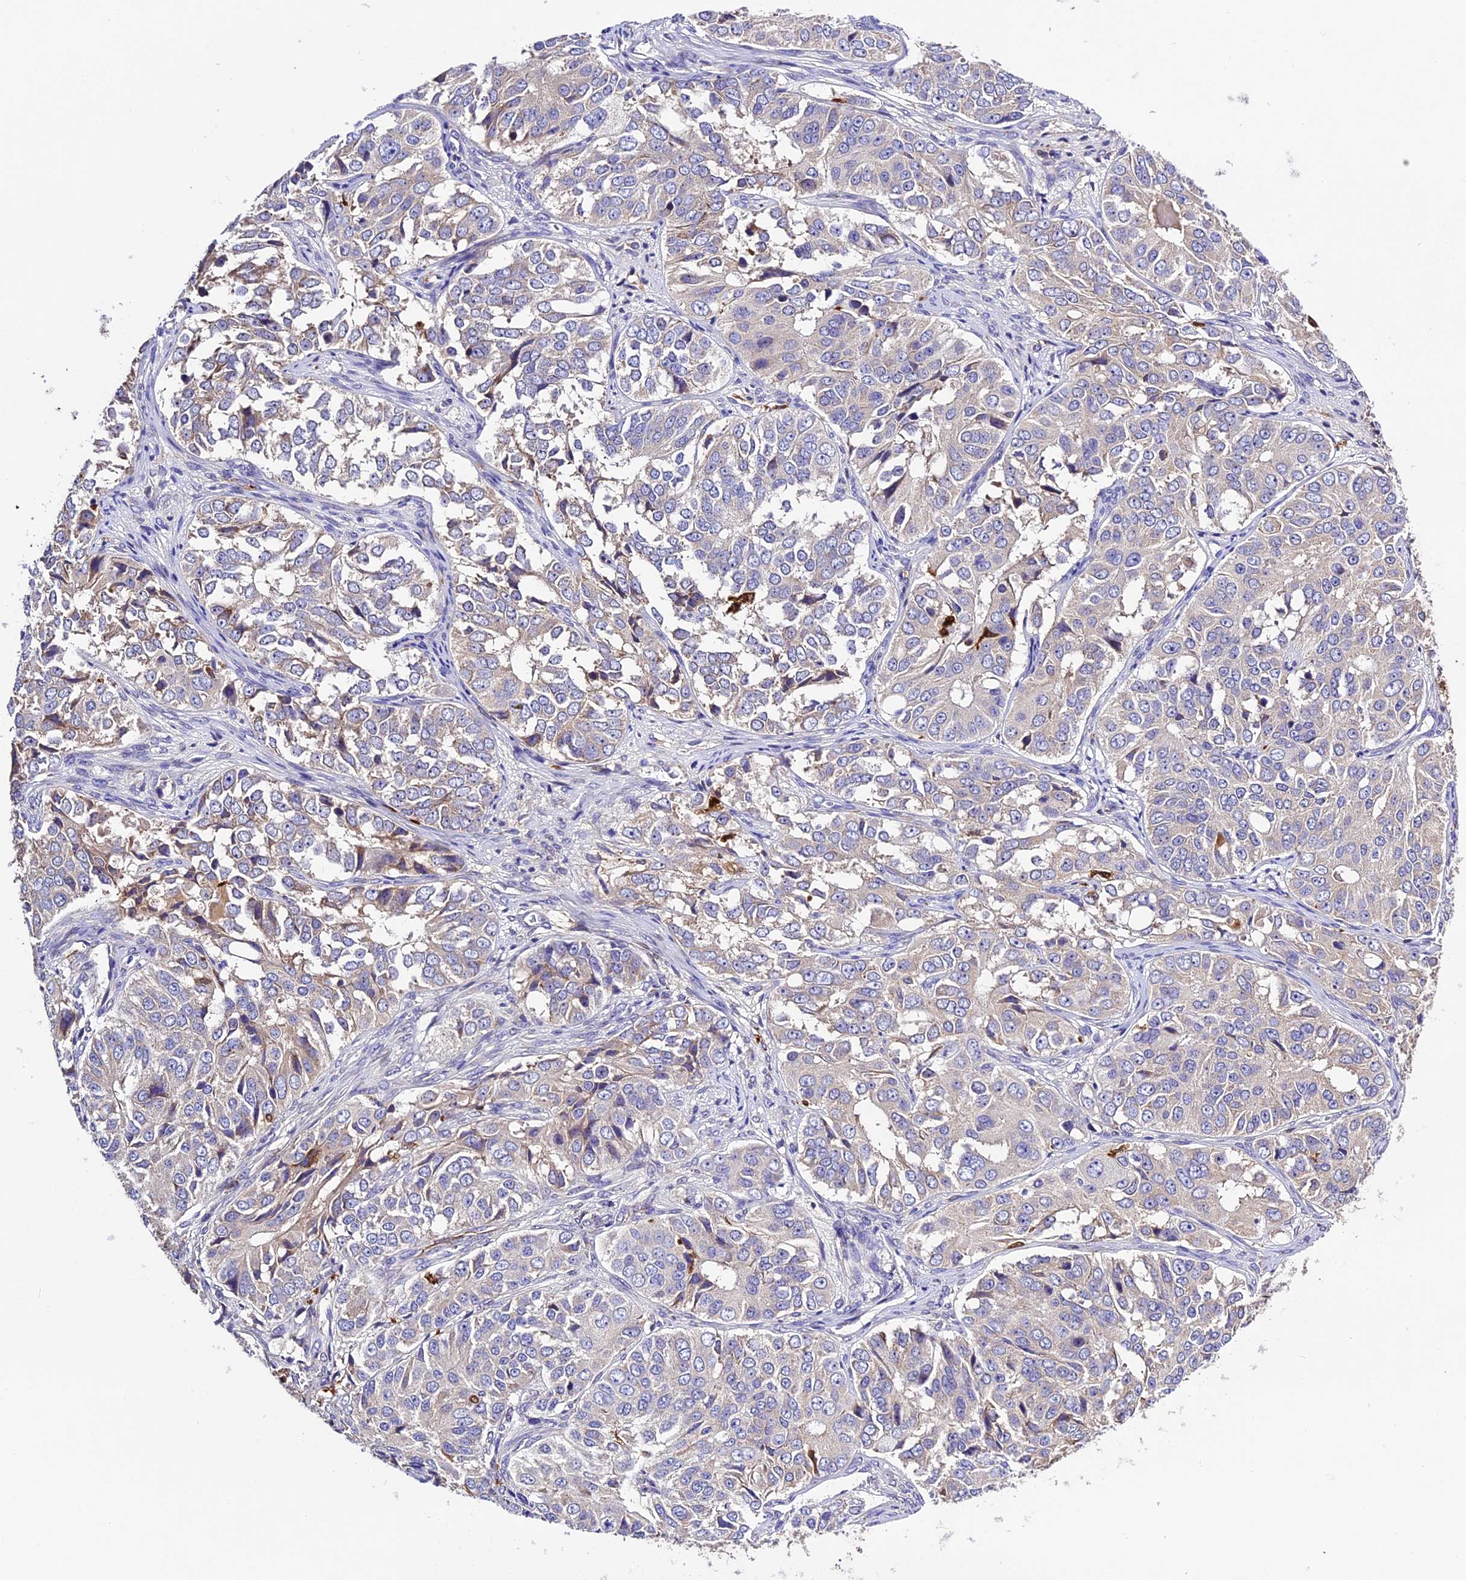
{"staining": {"intensity": "negative", "quantity": "none", "location": "none"}, "tissue": "ovarian cancer", "cell_type": "Tumor cells", "image_type": "cancer", "snomed": [{"axis": "morphology", "description": "Carcinoma, endometroid"}, {"axis": "topography", "description": "Ovary"}], "caption": "Image shows no protein expression in tumor cells of ovarian cancer tissue.", "gene": "CILP2", "patient": {"sex": "female", "age": 51}}